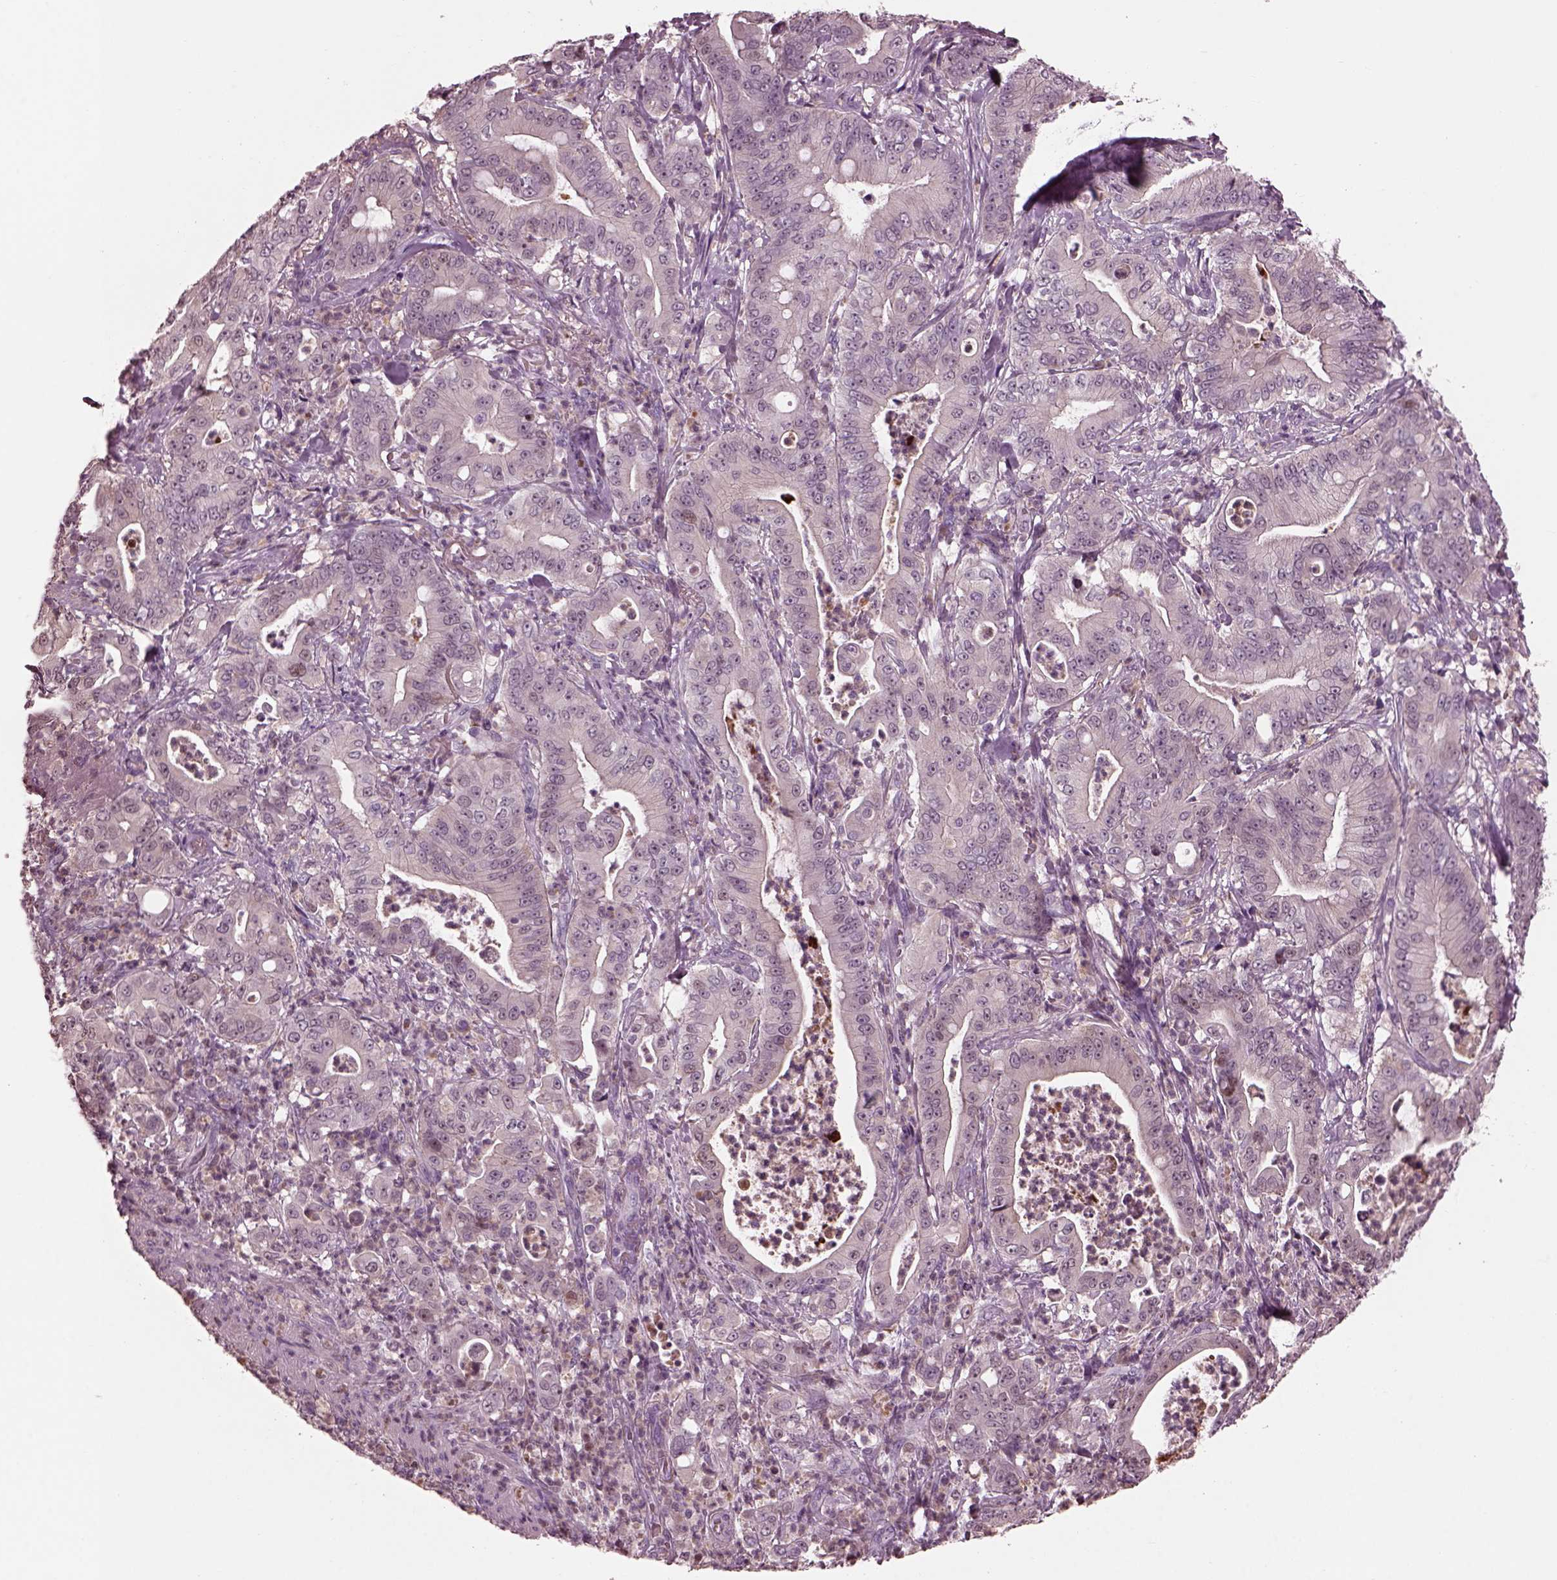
{"staining": {"intensity": "negative", "quantity": "none", "location": "none"}, "tissue": "pancreatic cancer", "cell_type": "Tumor cells", "image_type": "cancer", "snomed": [{"axis": "morphology", "description": "Adenocarcinoma, NOS"}, {"axis": "topography", "description": "Pancreas"}], "caption": "This image is of pancreatic cancer (adenocarcinoma) stained with immunohistochemistry (IHC) to label a protein in brown with the nuclei are counter-stained blue. There is no staining in tumor cells.", "gene": "BFSP1", "patient": {"sex": "male", "age": 71}}